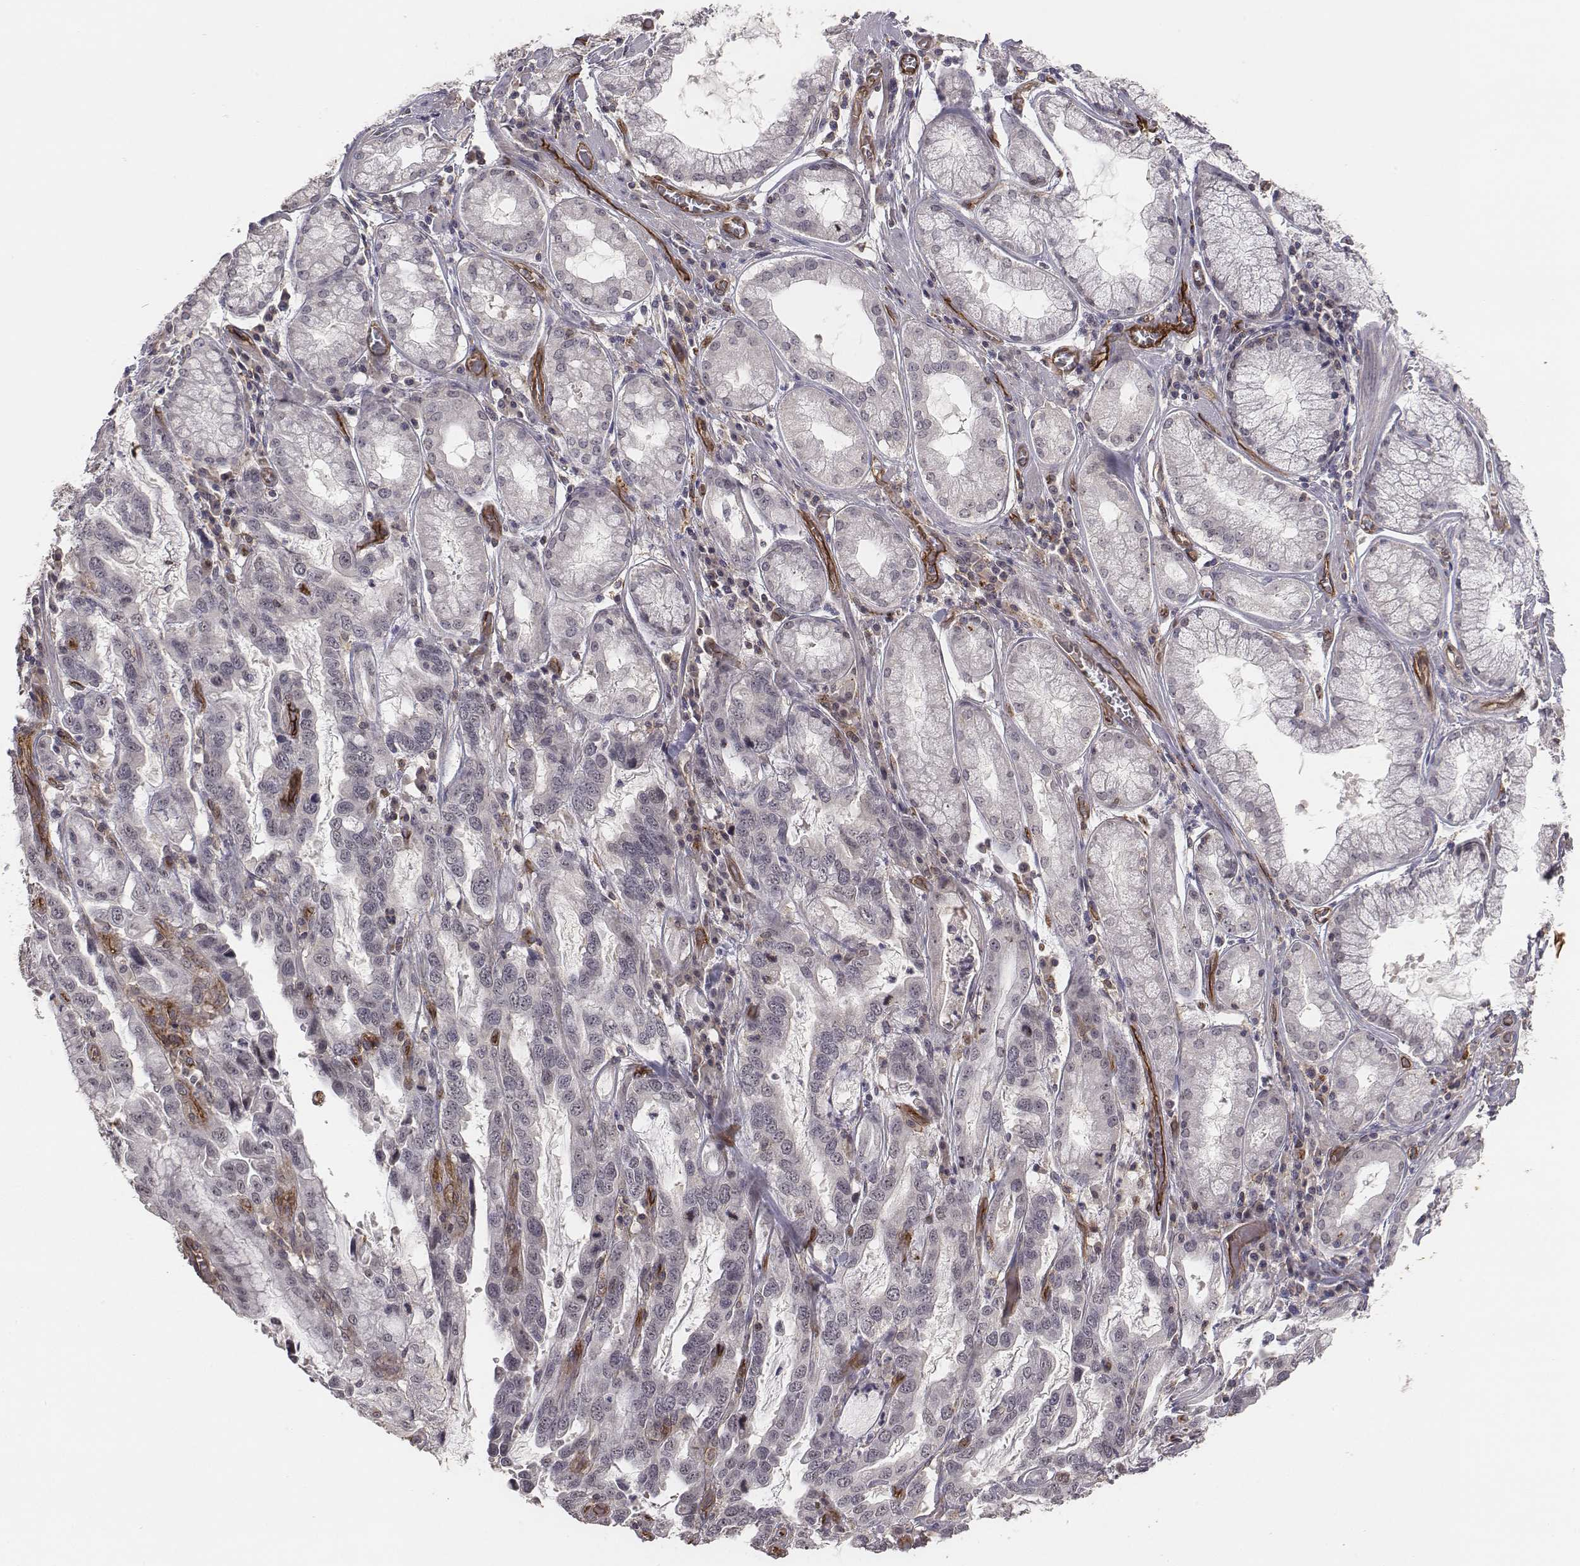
{"staining": {"intensity": "negative", "quantity": "none", "location": "none"}, "tissue": "stomach cancer", "cell_type": "Tumor cells", "image_type": "cancer", "snomed": [{"axis": "morphology", "description": "Adenocarcinoma, NOS"}, {"axis": "topography", "description": "Stomach, lower"}], "caption": "This image is of stomach adenocarcinoma stained with immunohistochemistry (IHC) to label a protein in brown with the nuclei are counter-stained blue. There is no expression in tumor cells.", "gene": "PTPRG", "patient": {"sex": "female", "age": 76}}